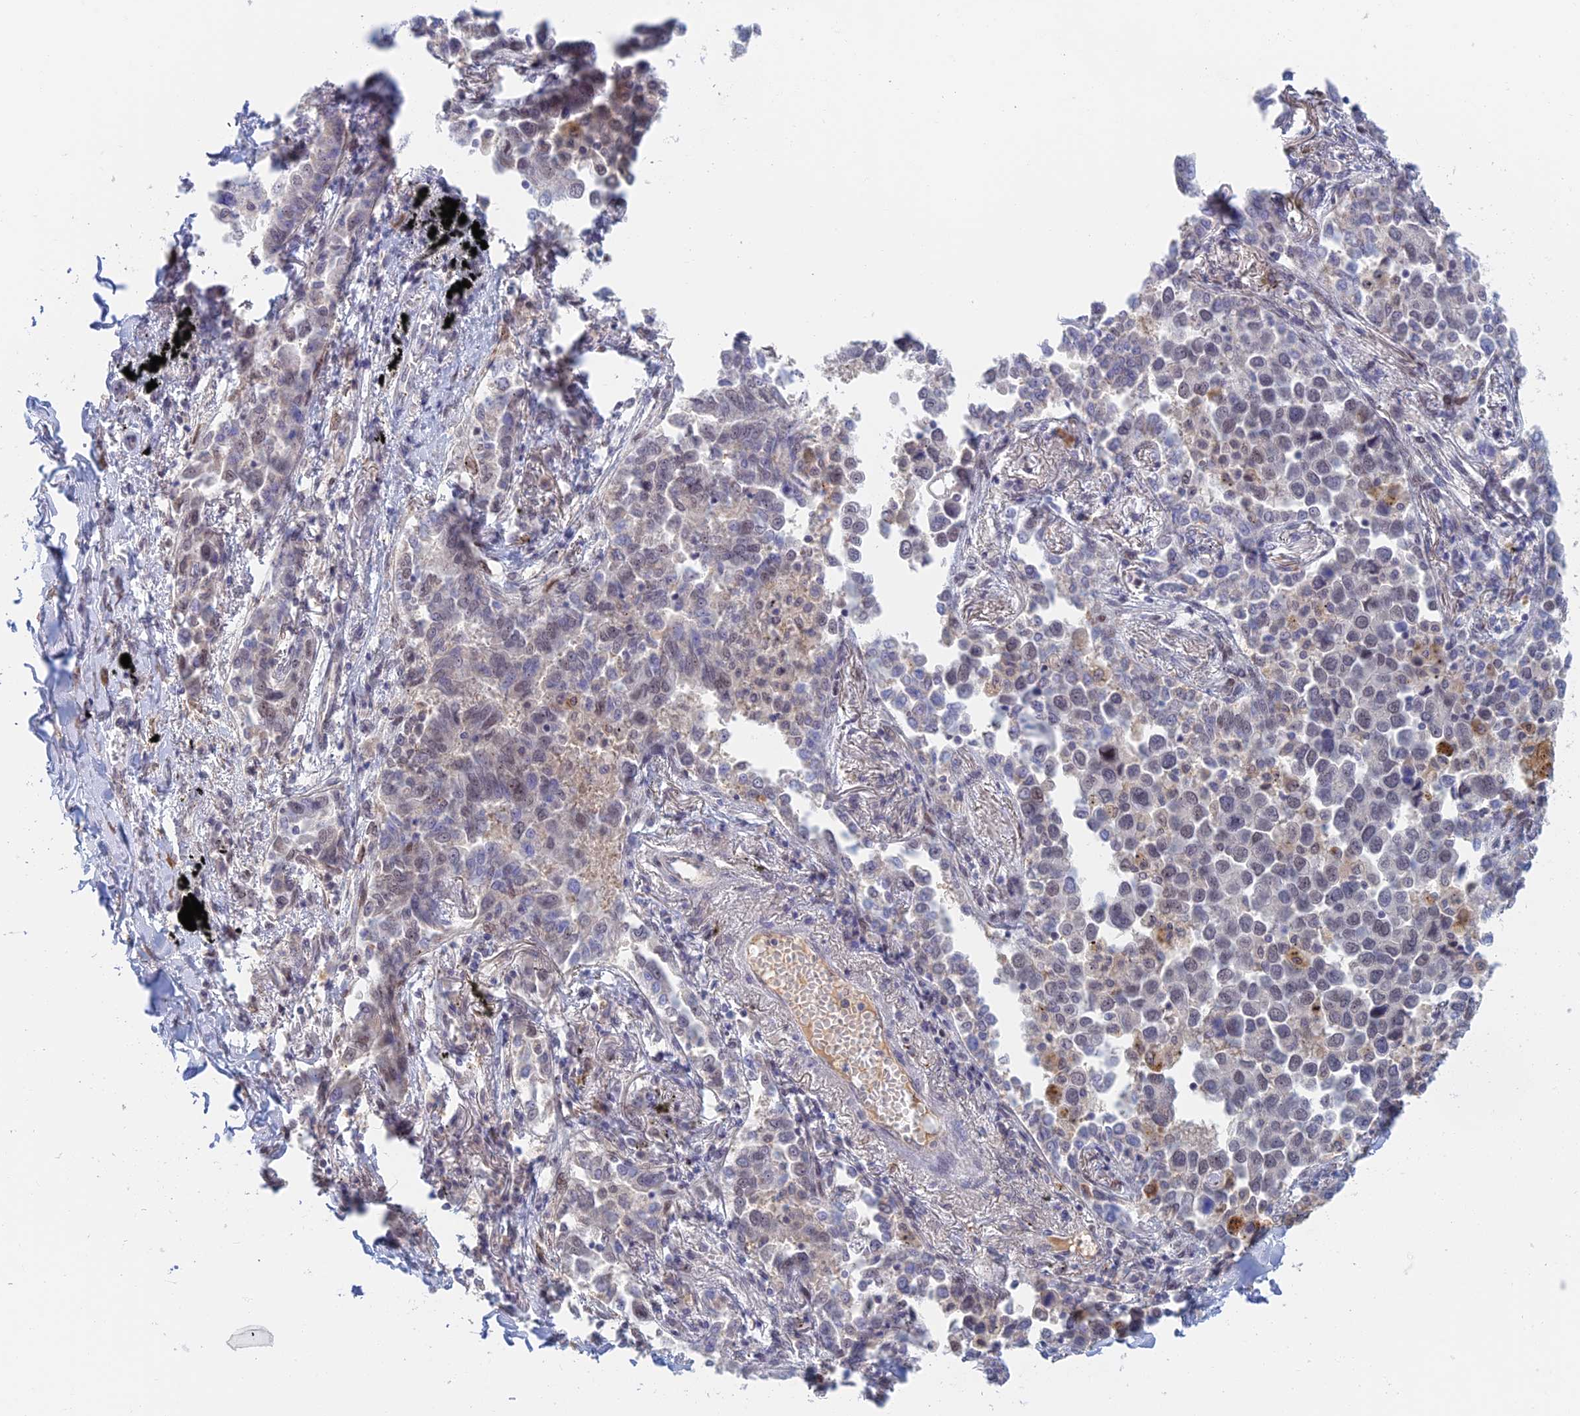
{"staining": {"intensity": "negative", "quantity": "none", "location": "none"}, "tissue": "lung cancer", "cell_type": "Tumor cells", "image_type": "cancer", "snomed": [{"axis": "morphology", "description": "Adenocarcinoma, NOS"}, {"axis": "topography", "description": "Lung"}], "caption": "Tumor cells are negative for protein expression in human lung adenocarcinoma. (DAB immunohistochemistry with hematoxylin counter stain).", "gene": "ZUP1", "patient": {"sex": "male", "age": 67}}